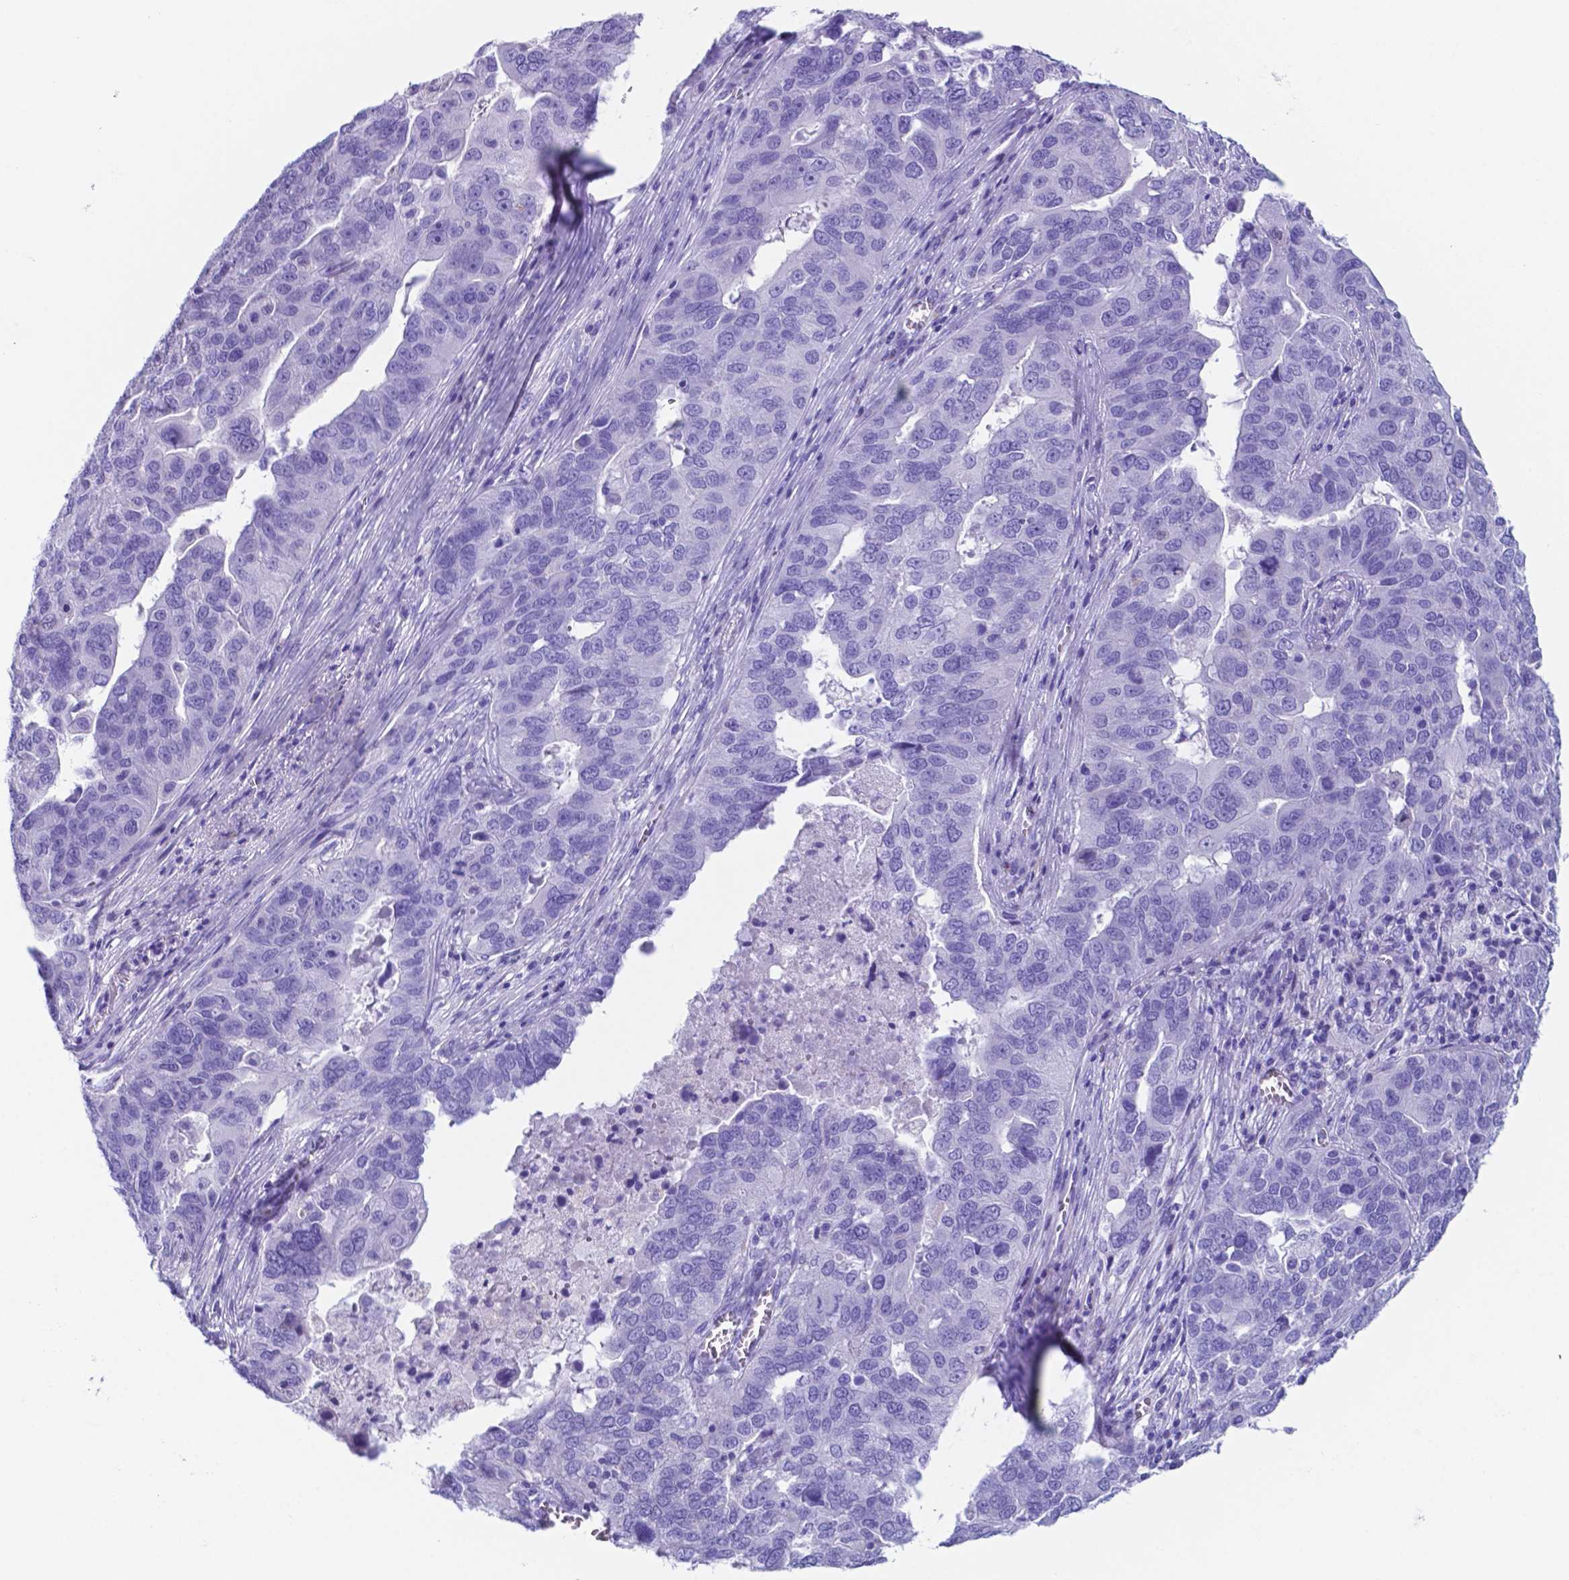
{"staining": {"intensity": "negative", "quantity": "none", "location": "none"}, "tissue": "ovarian cancer", "cell_type": "Tumor cells", "image_type": "cancer", "snomed": [{"axis": "morphology", "description": "Carcinoma, endometroid"}, {"axis": "topography", "description": "Soft tissue"}, {"axis": "topography", "description": "Ovary"}], "caption": "Endometroid carcinoma (ovarian) was stained to show a protein in brown. There is no significant positivity in tumor cells. (DAB (3,3'-diaminobenzidine) immunohistochemistry (IHC) visualized using brightfield microscopy, high magnification).", "gene": "DNAAF8", "patient": {"sex": "female", "age": 52}}